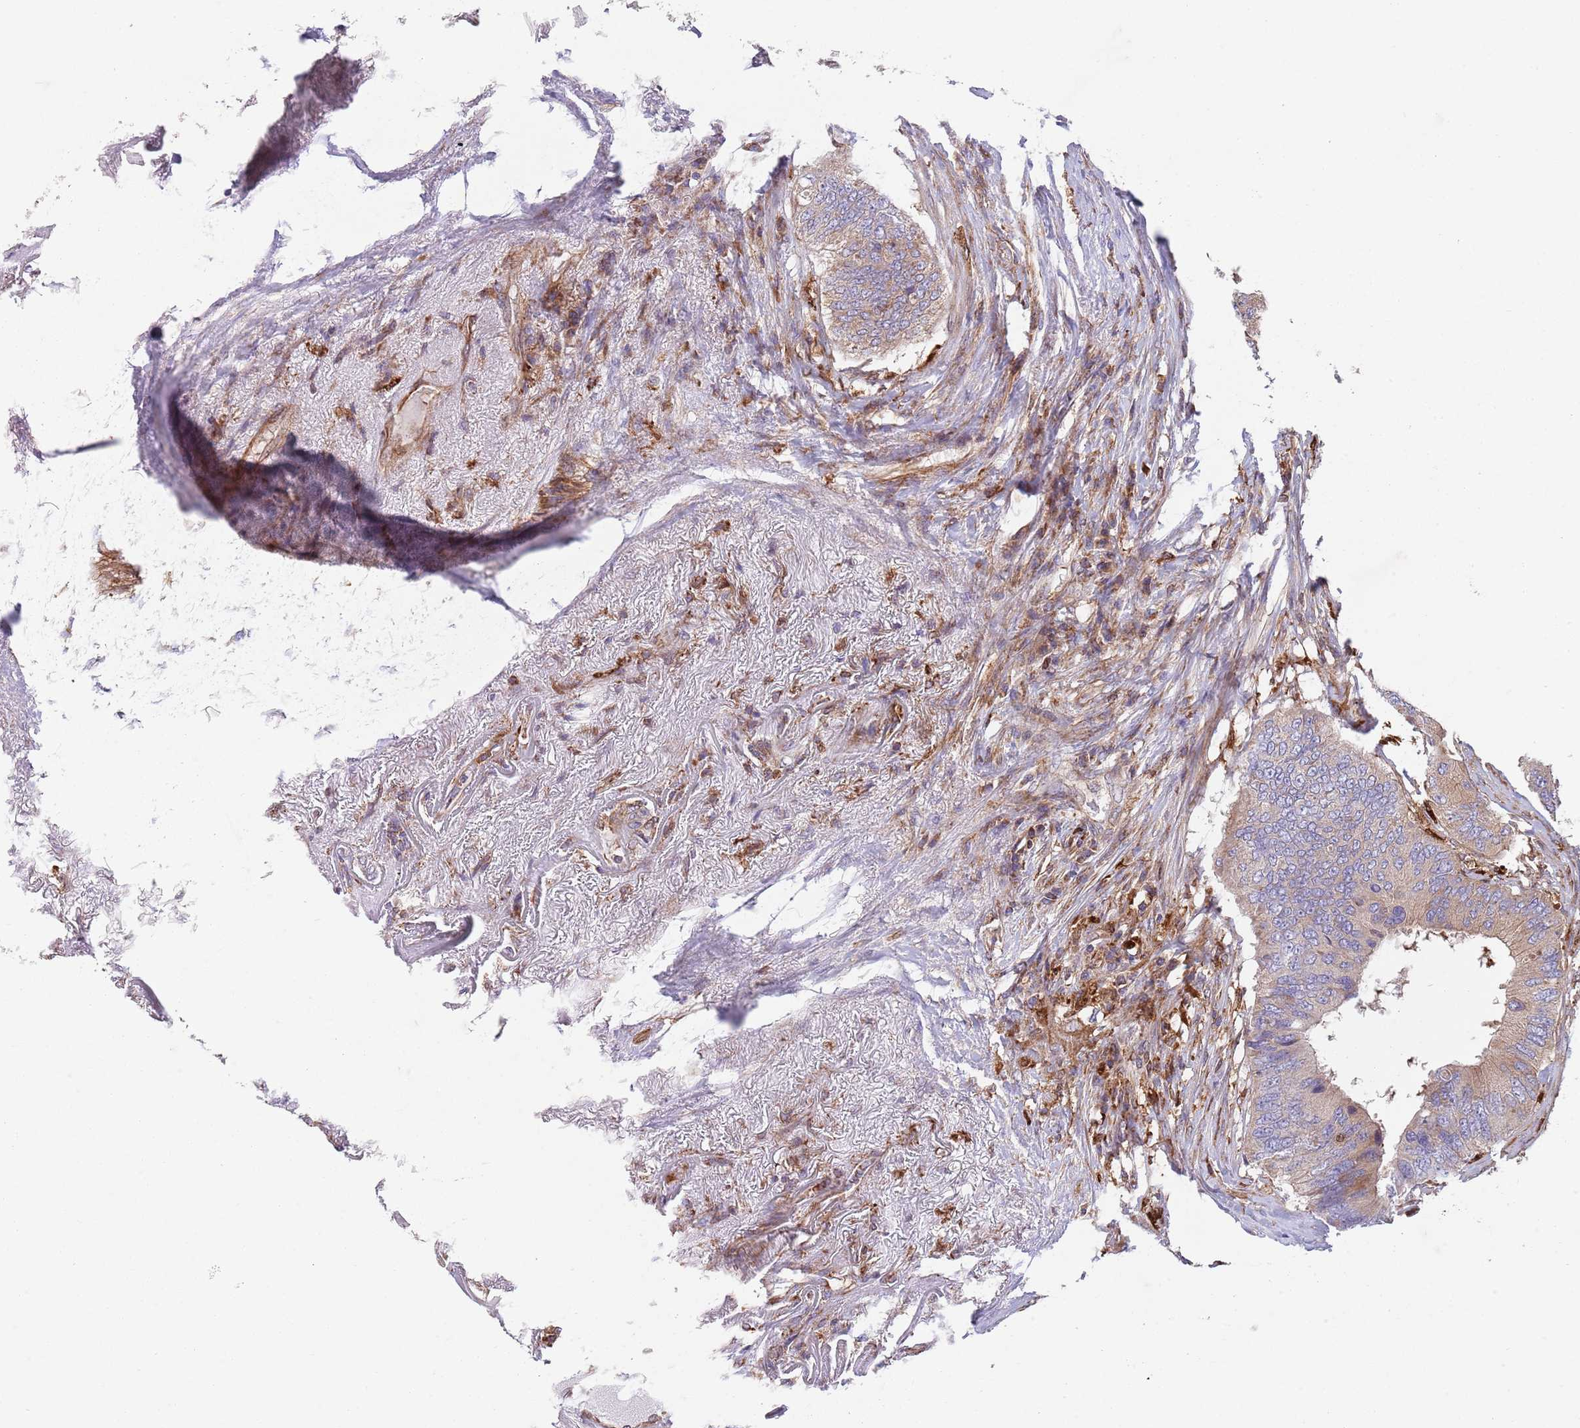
{"staining": {"intensity": "weak", "quantity": "<25%", "location": "cytoplasmic/membranous"}, "tissue": "colorectal cancer", "cell_type": "Tumor cells", "image_type": "cancer", "snomed": [{"axis": "morphology", "description": "Adenocarcinoma, NOS"}, {"axis": "topography", "description": "Colon"}], "caption": "Tumor cells show no significant protein staining in colorectal cancer (adenocarcinoma). Brightfield microscopy of immunohistochemistry stained with DAB (brown) and hematoxylin (blue), captured at high magnification.", "gene": "ZMYM5", "patient": {"sex": "male", "age": 71}}